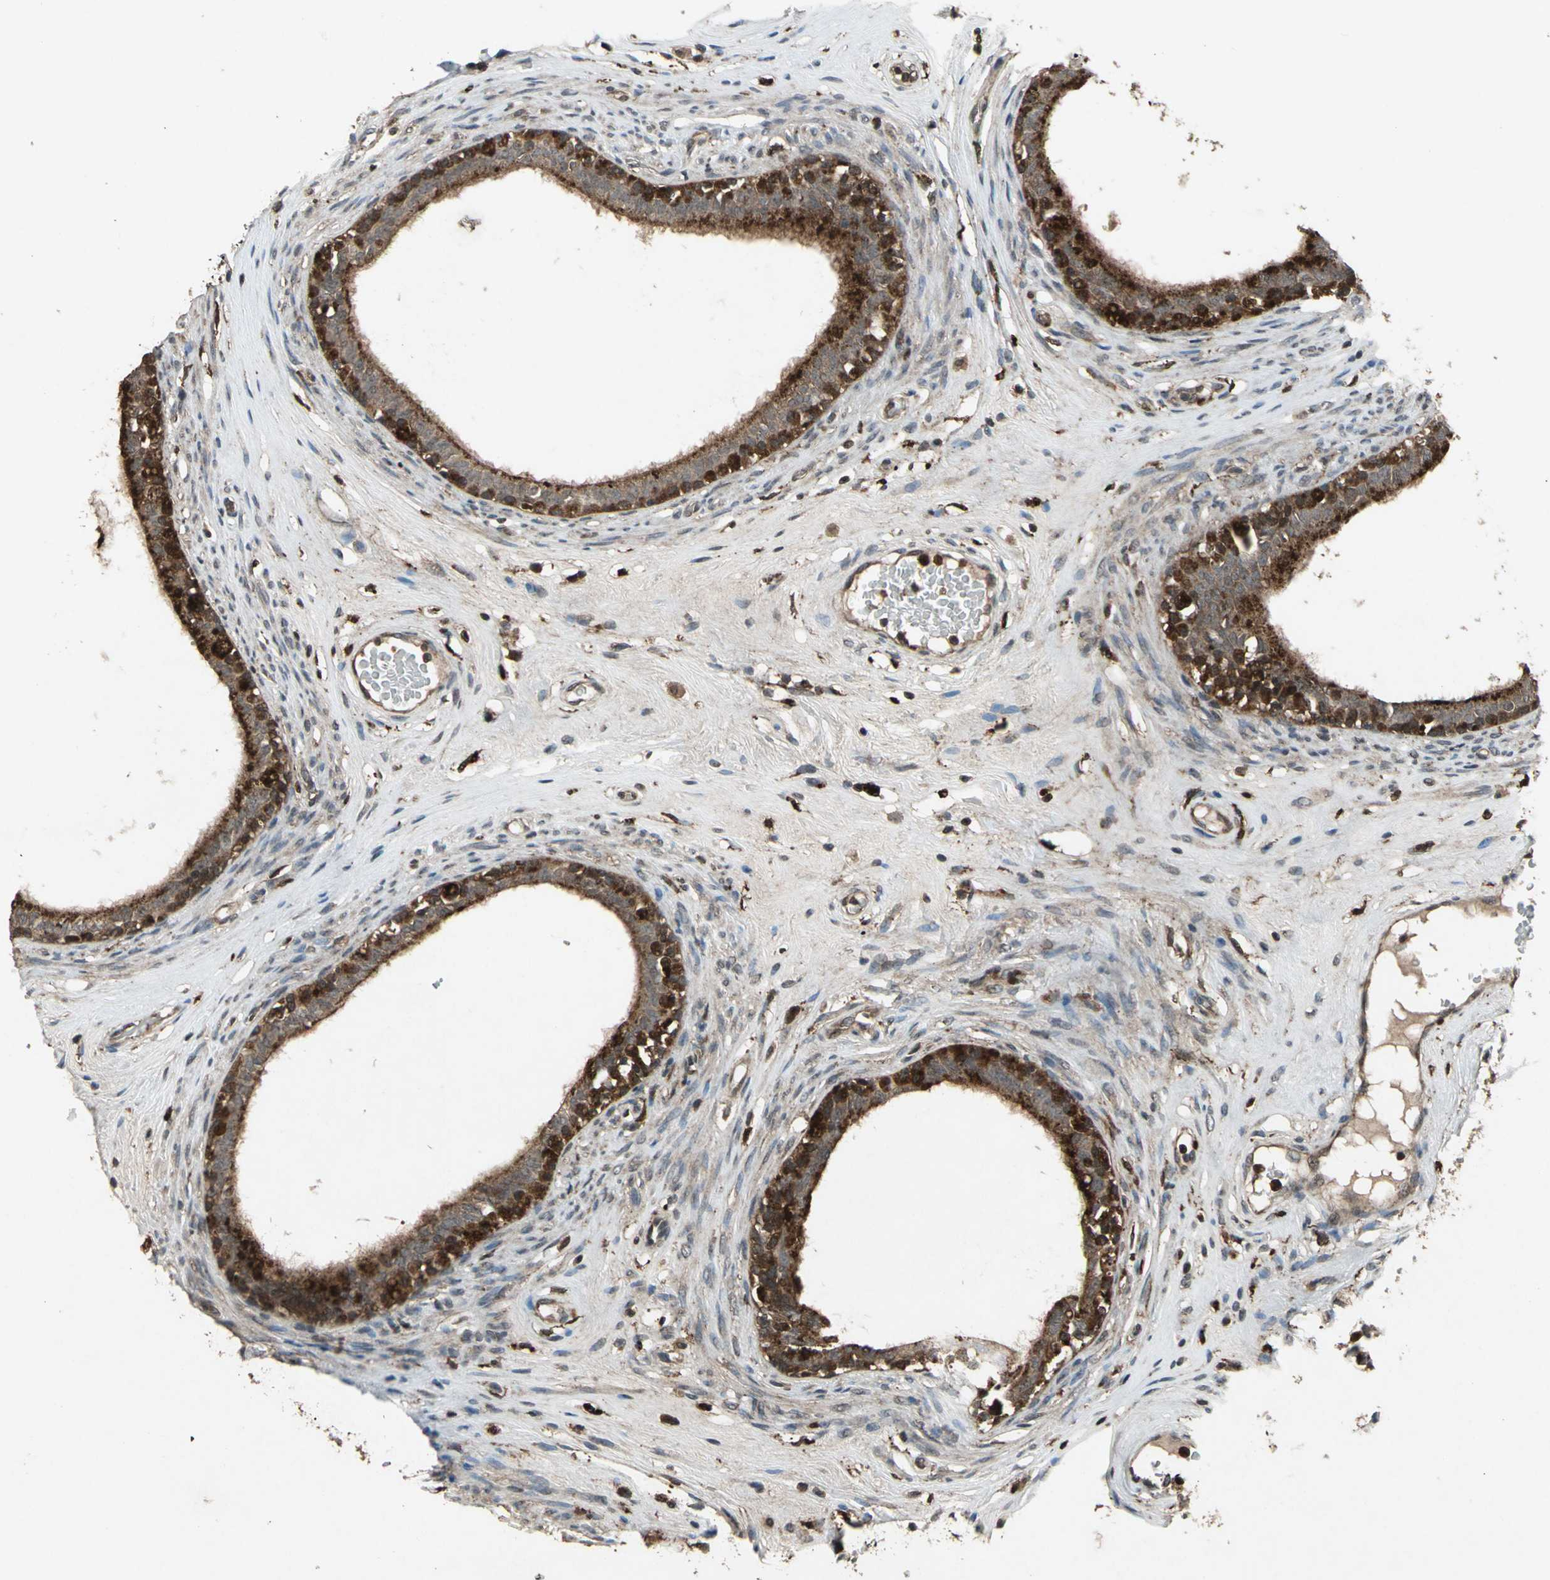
{"staining": {"intensity": "strong", "quantity": ">75%", "location": "cytoplasmic/membranous"}, "tissue": "epididymis", "cell_type": "Glandular cells", "image_type": "normal", "snomed": [{"axis": "morphology", "description": "Normal tissue, NOS"}, {"axis": "morphology", "description": "Inflammation, NOS"}, {"axis": "topography", "description": "Epididymis"}], "caption": "The image displays immunohistochemical staining of normal epididymis. There is strong cytoplasmic/membranous positivity is present in approximately >75% of glandular cells. (brown staining indicates protein expression, while blue staining denotes nuclei).", "gene": "PYCARD", "patient": {"sex": "male", "age": 84}}